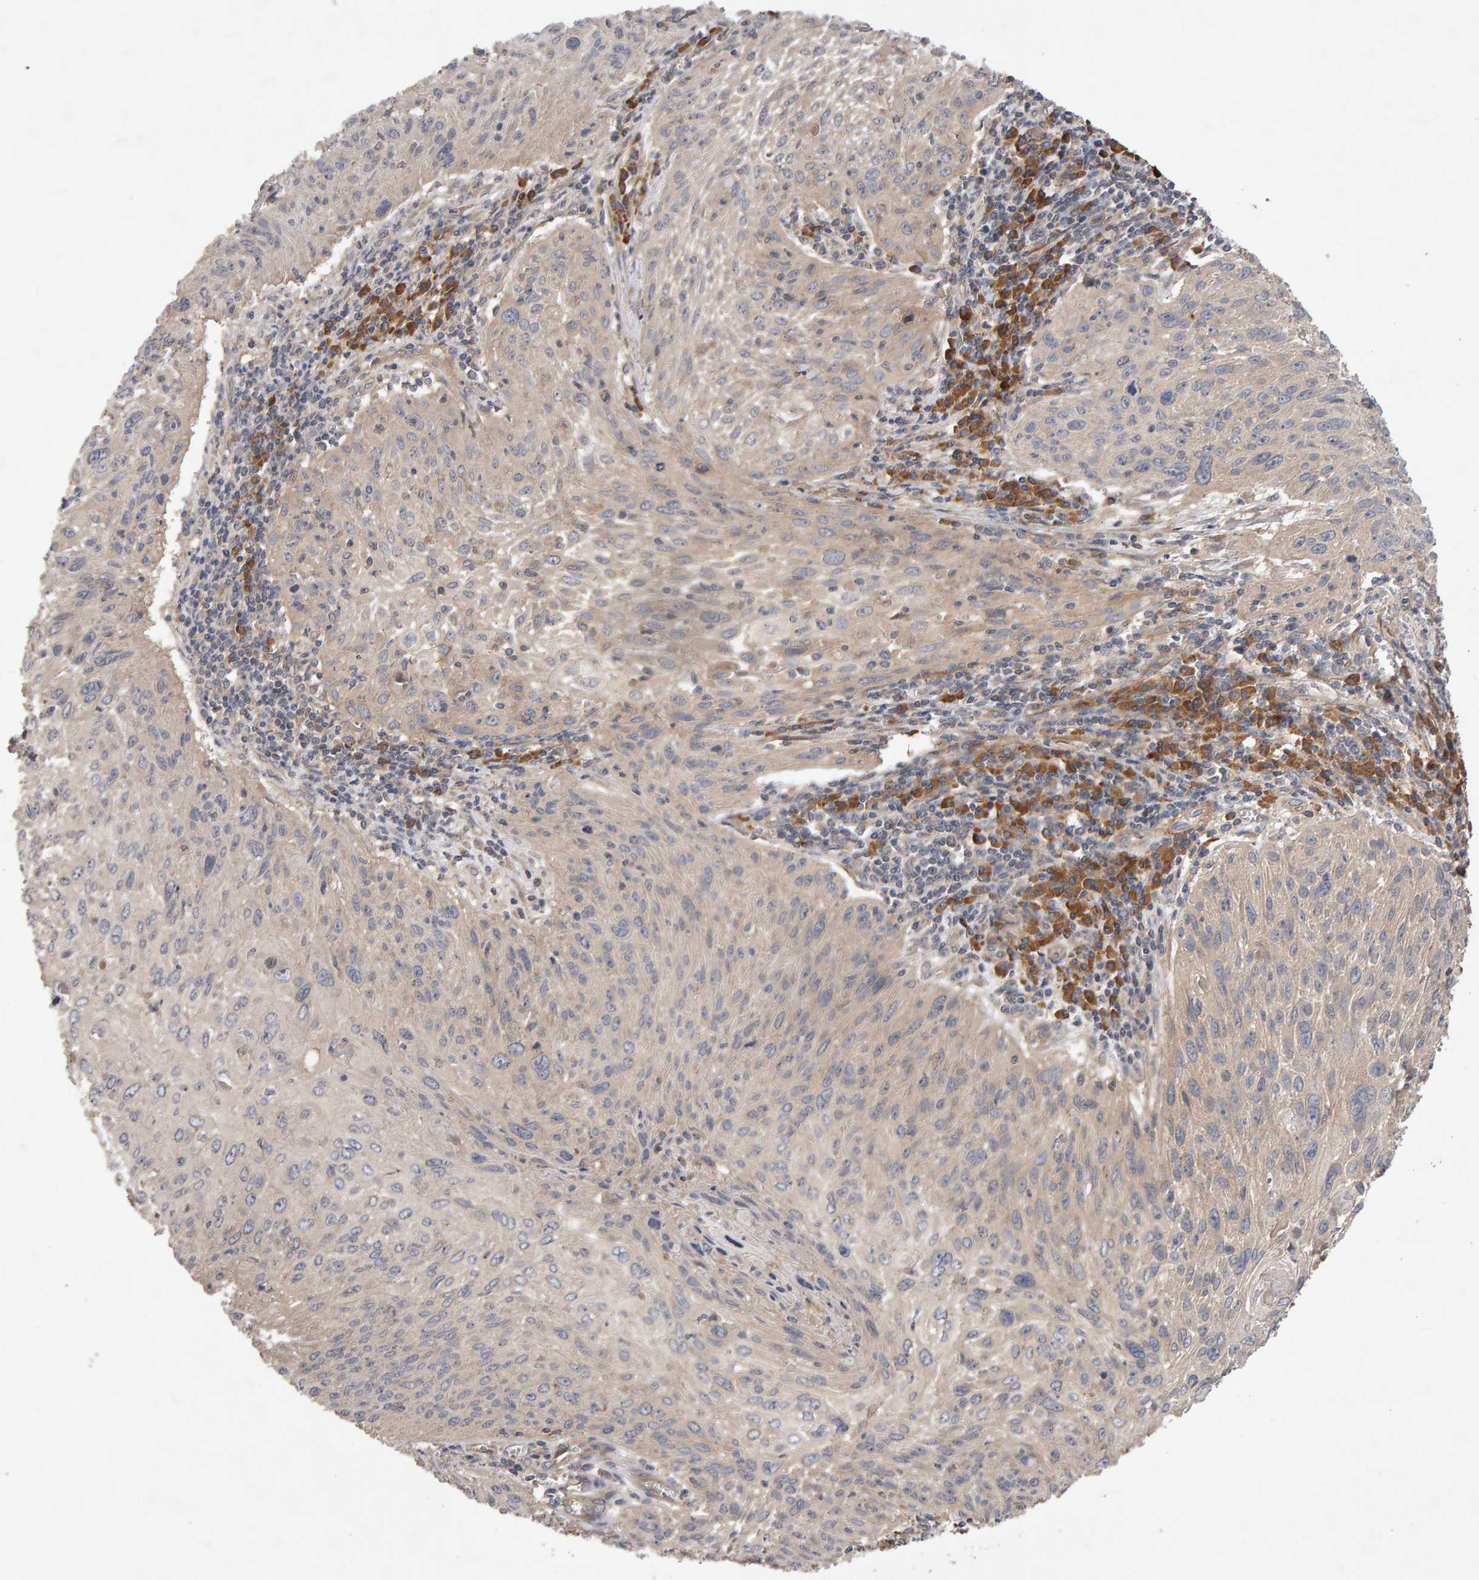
{"staining": {"intensity": "weak", "quantity": "25%-75%", "location": "cytoplasmic/membranous"}, "tissue": "cervical cancer", "cell_type": "Tumor cells", "image_type": "cancer", "snomed": [{"axis": "morphology", "description": "Squamous cell carcinoma, NOS"}, {"axis": "topography", "description": "Cervix"}], "caption": "Immunohistochemical staining of cervical cancer (squamous cell carcinoma) shows low levels of weak cytoplasmic/membranous protein expression in about 25%-75% of tumor cells.", "gene": "RNF19A", "patient": {"sex": "female", "age": 51}}